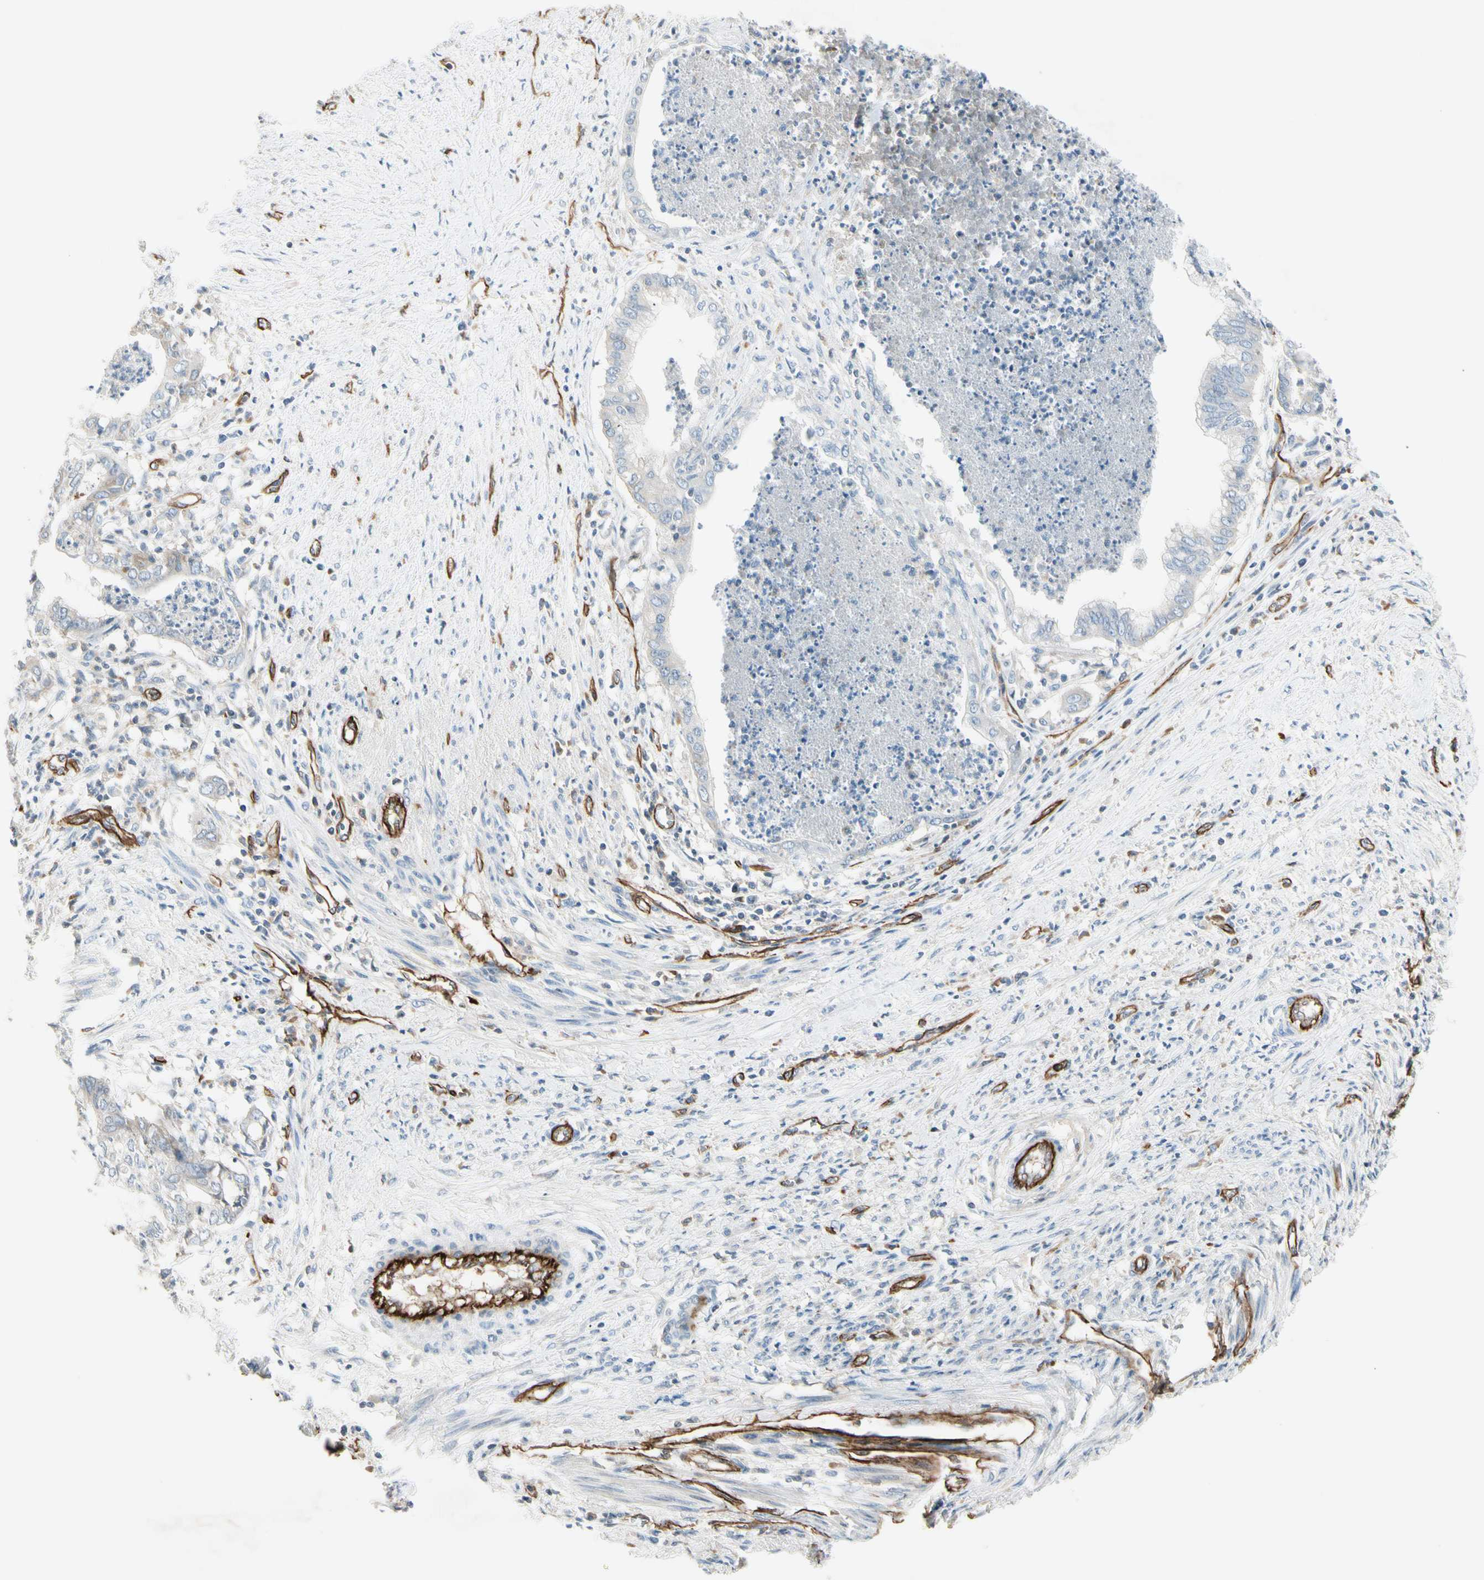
{"staining": {"intensity": "negative", "quantity": "none", "location": "none"}, "tissue": "endometrial cancer", "cell_type": "Tumor cells", "image_type": "cancer", "snomed": [{"axis": "morphology", "description": "Necrosis, NOS"}, {"axis": "morphology", "description": "Adenocarcinoma, NOS"}, {"axis": "topography", "description": "Endometrium"}], "caption": "The photomicrograph exhibits no significant staining in tumor cells of adenocarcinoma (endometrial).", "gene": "CD93", "patient": {"sex": "female", "age": 79}}